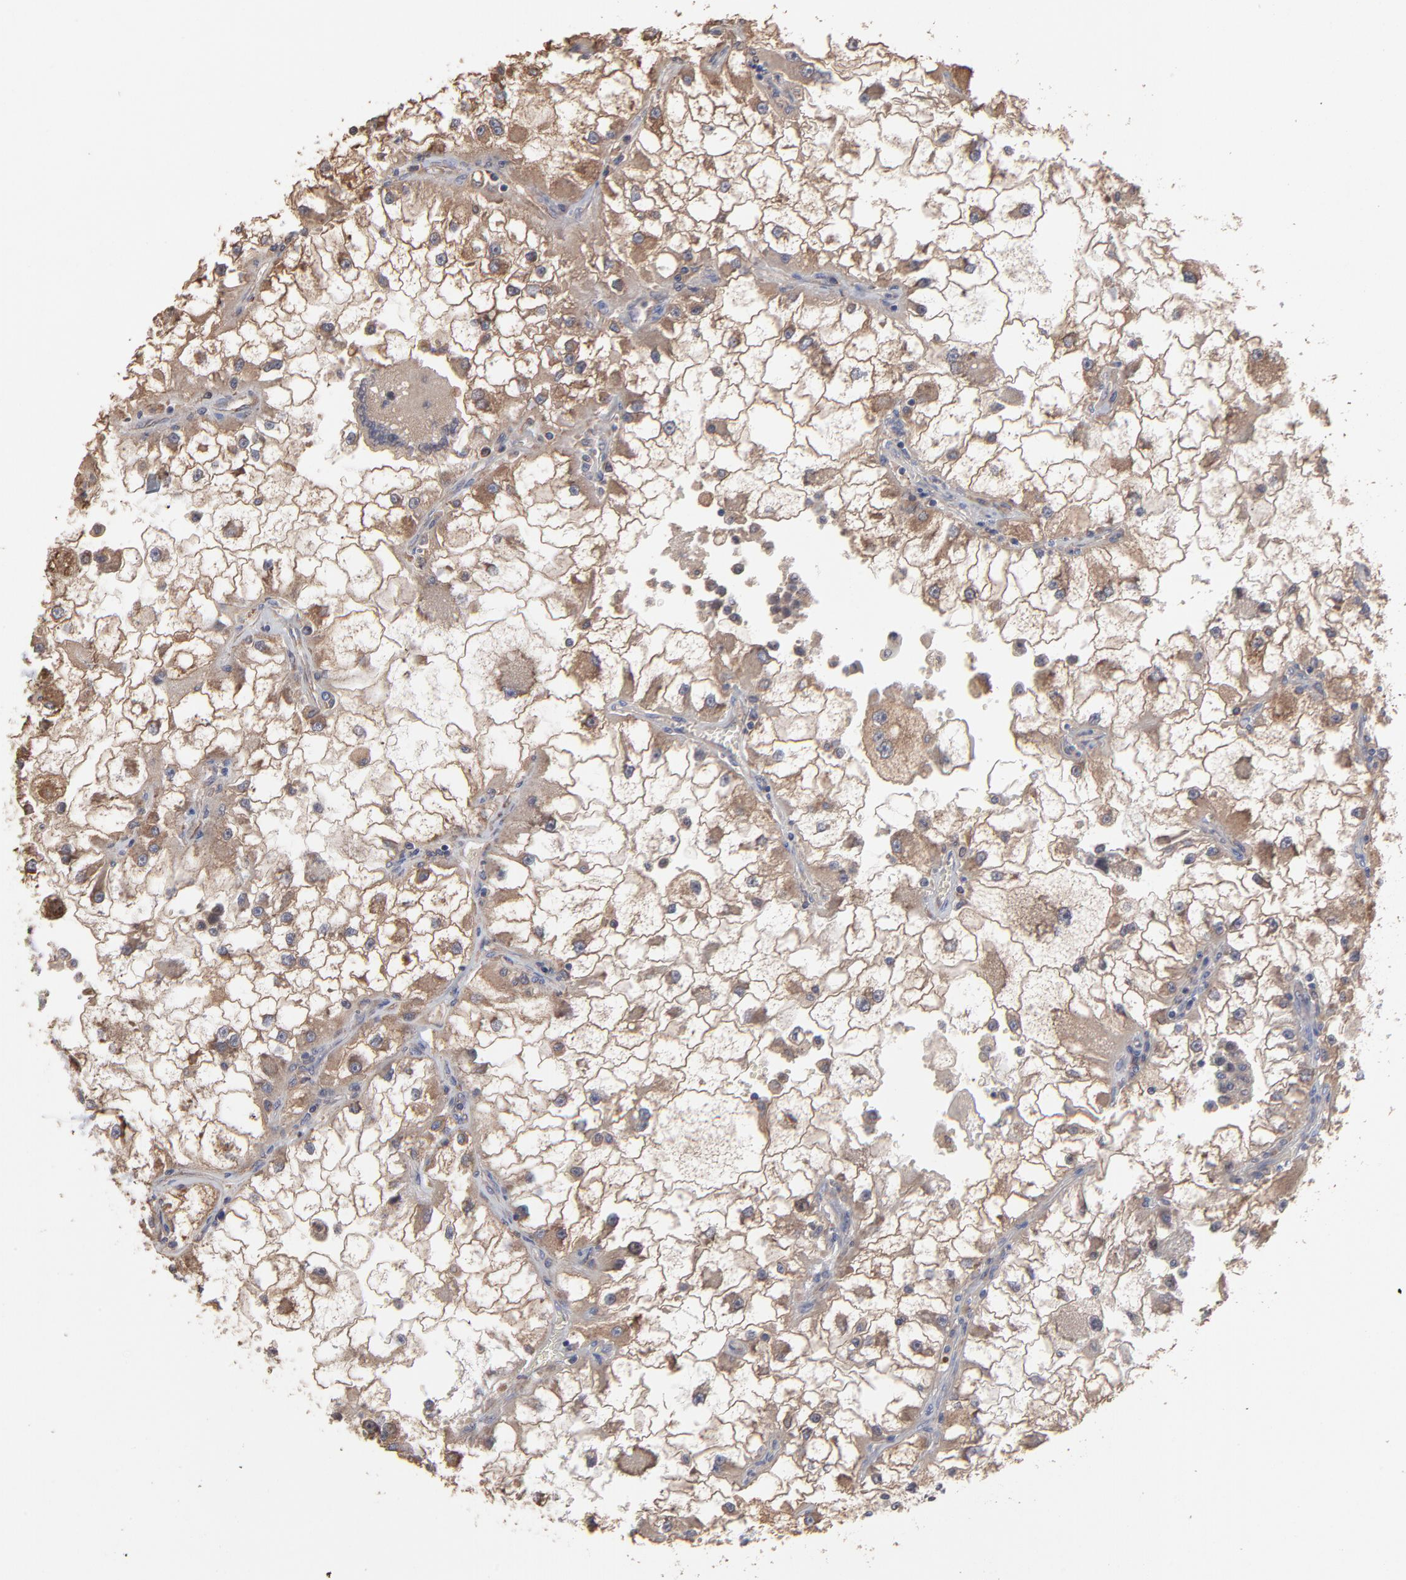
{"staining": {"intensity": "moderate", "quantity": ">75%", "location": "cytoplasmic/membranous"}, "tissue": "renal cancer", "cell_type": "Tumor cells", "image_type": "cancer", "snomed": [{"axis": "morphology", "description": "Adenocarcinoma, NOS"}, {"axis": "topography", "description": "Kidney"}], "caption": "A histopathology image of human adenocarcinoma (renal) stained for a protein demonstrates moderate cytoplasmic/membranous brown staining in tumor cells.", "gene": "TANGO2", "patient": {"sex": "female", "age": 73}}